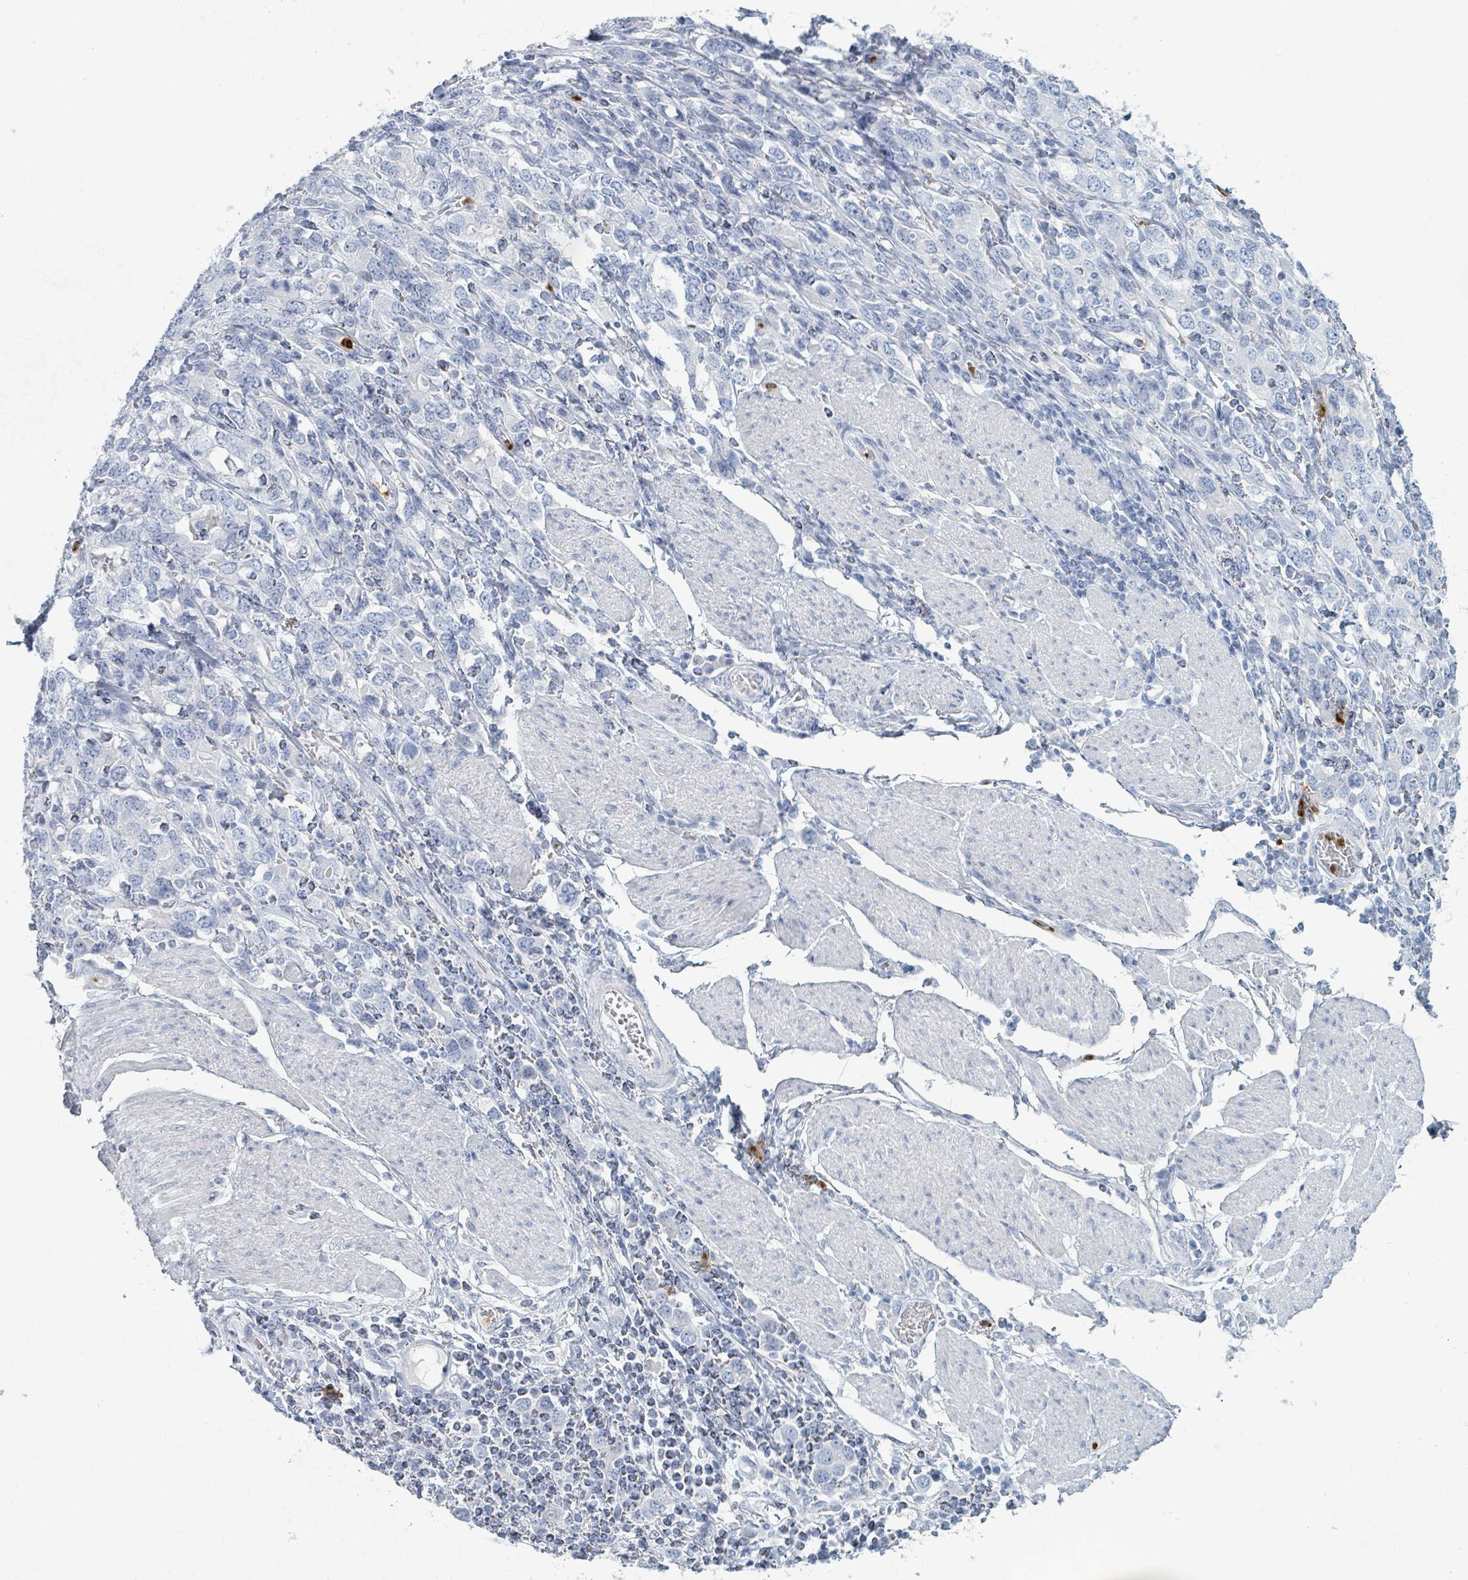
{"staining": {"intensity": "negative", "quantity": "none", "location": "none"}, "tissue": "stomach cancer", "cell_type": "Tumor cells", "image_type": "cancer", "snomed": [{"axis": "morphology", "description": "Adenocarcinoma, NOS"}, {"axis": "topography", "description": "Stomach, upper"}, {"axis": "topography", "description": "Stomach"}], "caption": "Stomach cancer (adenocarcinoma) was stained to show a protein in brown. There is no significant expression in tumor cells. (Stains: DAB IHC with hematoxylin counter stain, Microscopy: brightfield microscopy at high magnification).", "gene": "DEFA4", "patient": {"sex": "male", "age": 62}}